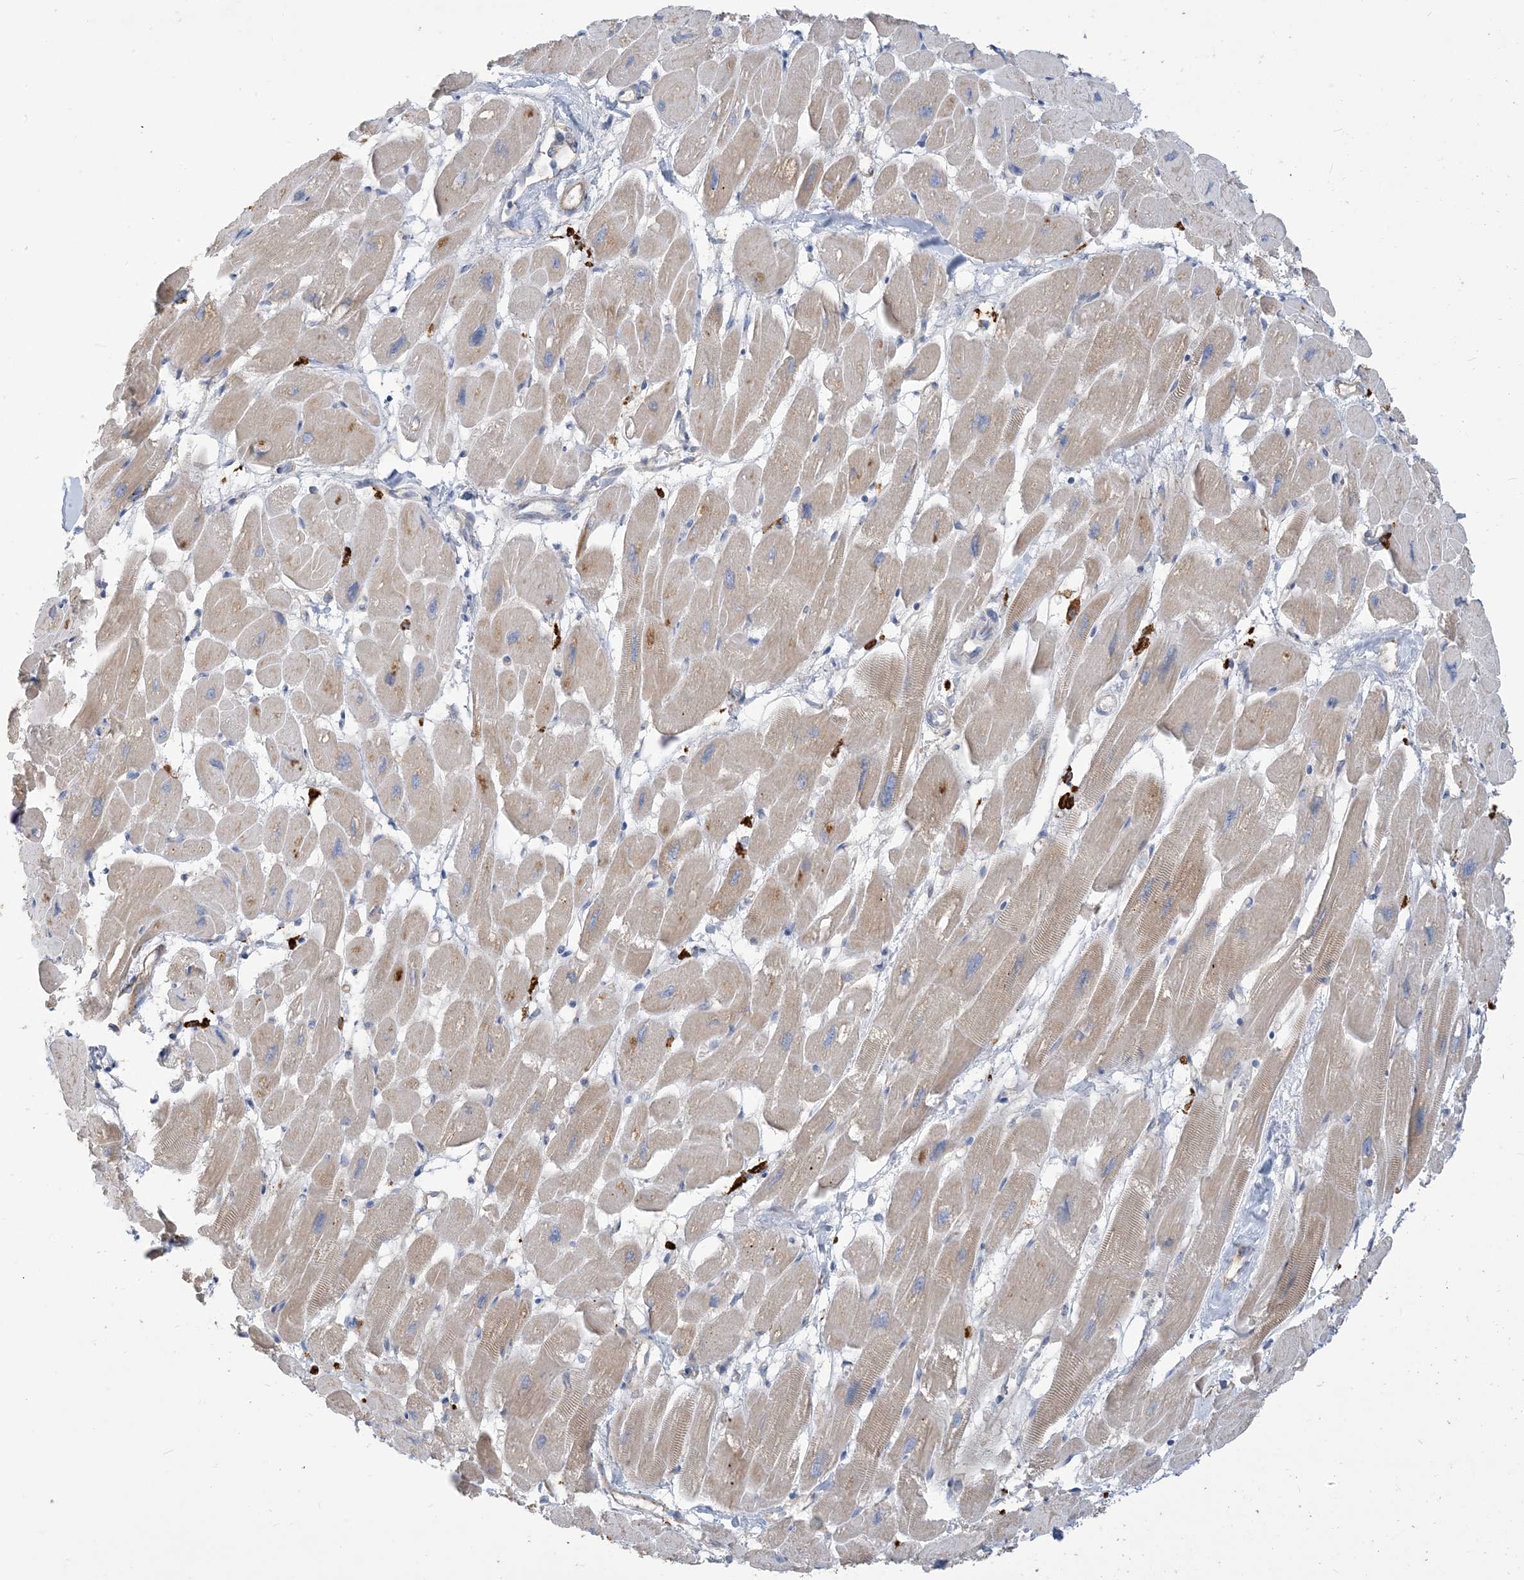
{"staining": {"intensity": "weak", "quantity": ">75%", "location": "cytoplasmic/membranous"}, "tissue": "heart muscle", "cell_type": "Cardiomyocytes", "image_type": "normal", "snomed": [{"axis": "morphology", "description": "Normal tissue, NOS"}, {"axis": "topography", "description": "Heart"}], "caption": "Heart muscle stained with IHC displays weak cytoplasmic/membranous expression in approximately >75% of cardiomyocytes. (DAB = brown stain, brightfield microscopy at high magnification).", "gene": "PEAR1", "patient": {"sex": "female", "age": 54}}